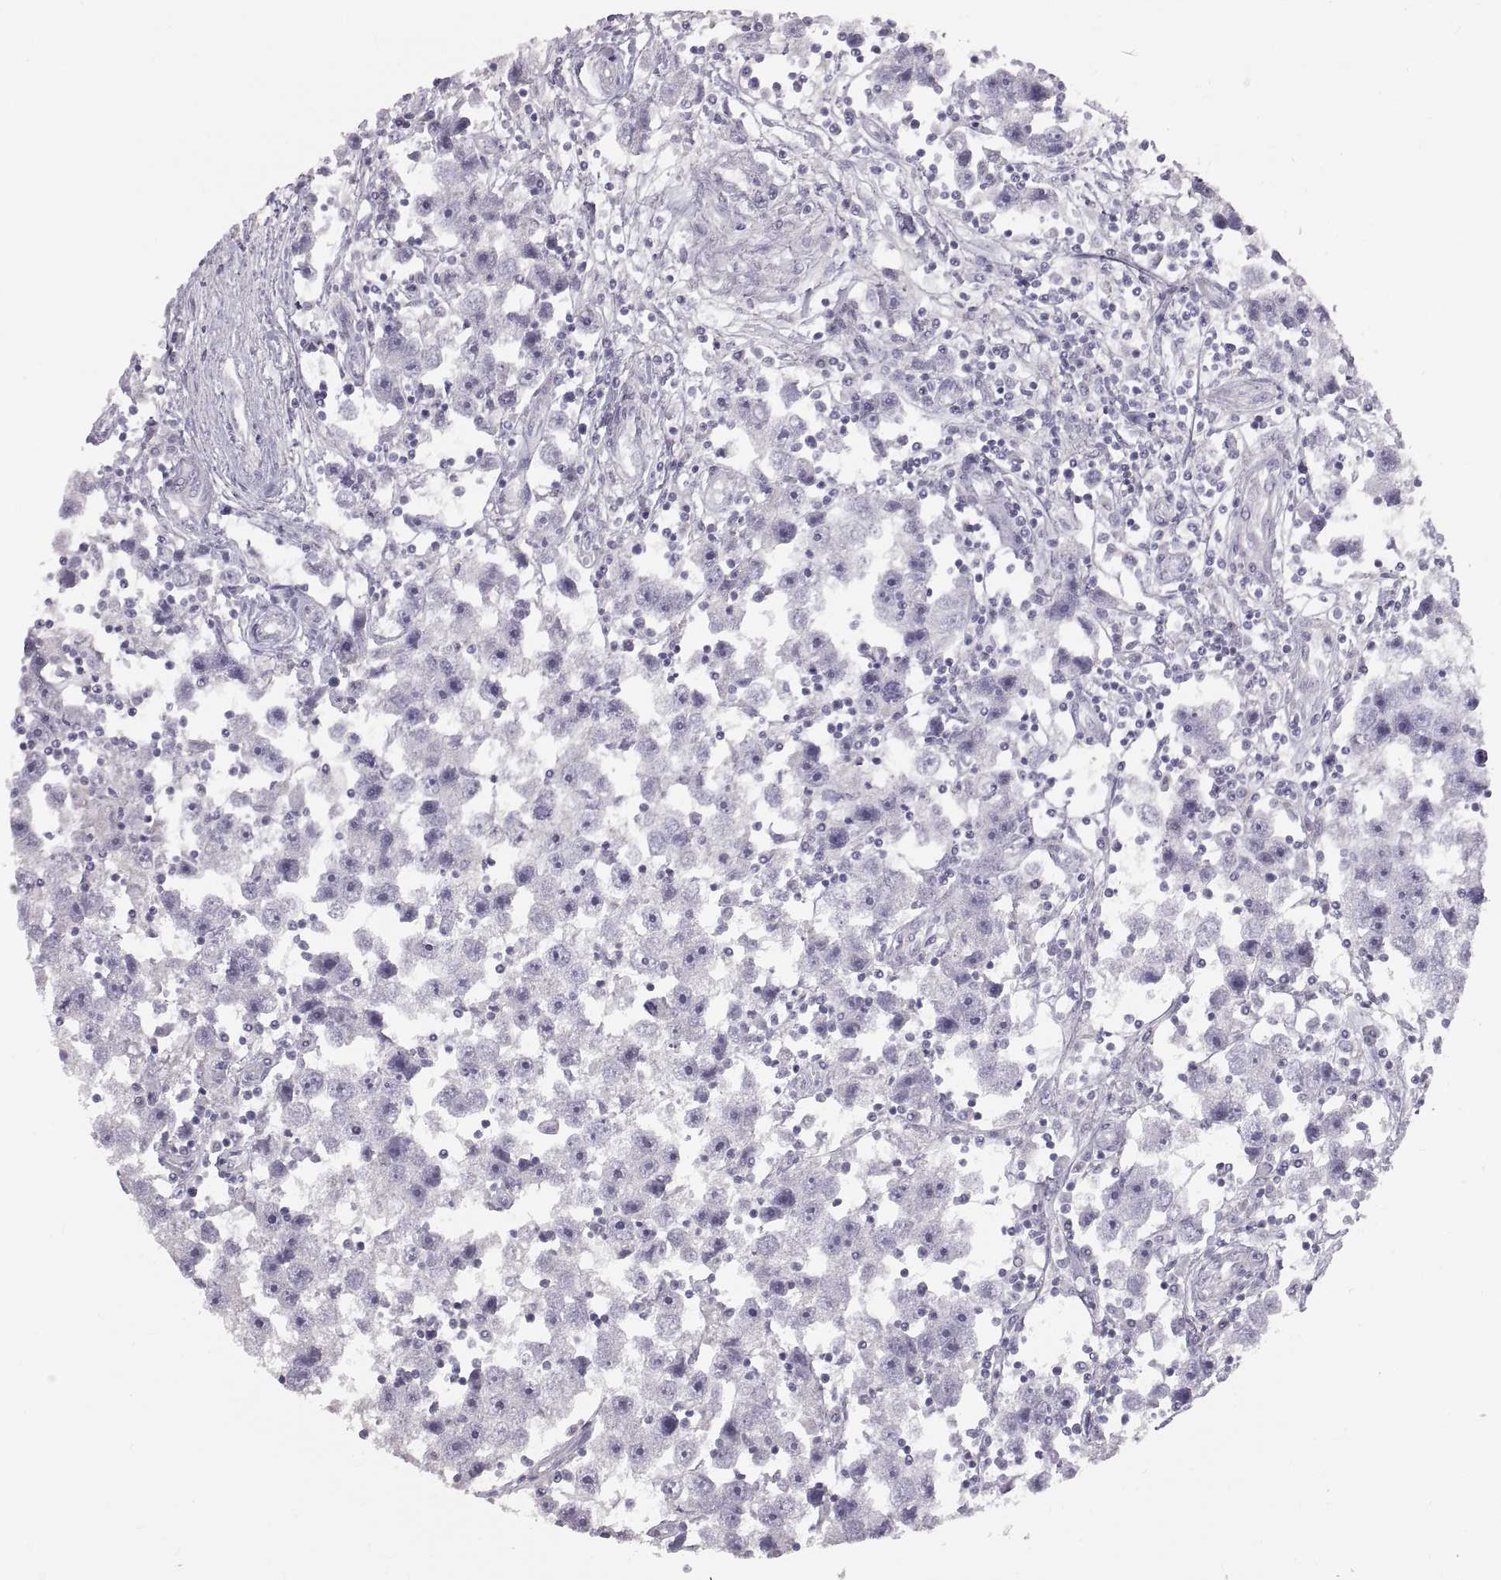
{"staining": {"intensity": "negative", "quantity": "none", "location": "none"}, "tissue": "testis cancer", "cell_type": "Tumor cells", "image_type": "cancer", "snomed": [{"axis": "morphology", "description": "Seminoma, NOS"}, {"axis": "topography", "description": "Testis"}], "caption": "DAB immunohistochemical staining of human seminoma (testis) displays no significant positivity in tumor cells.", "gene": "WBP2NL", "patient": {"sex": "male", "age": 30}}